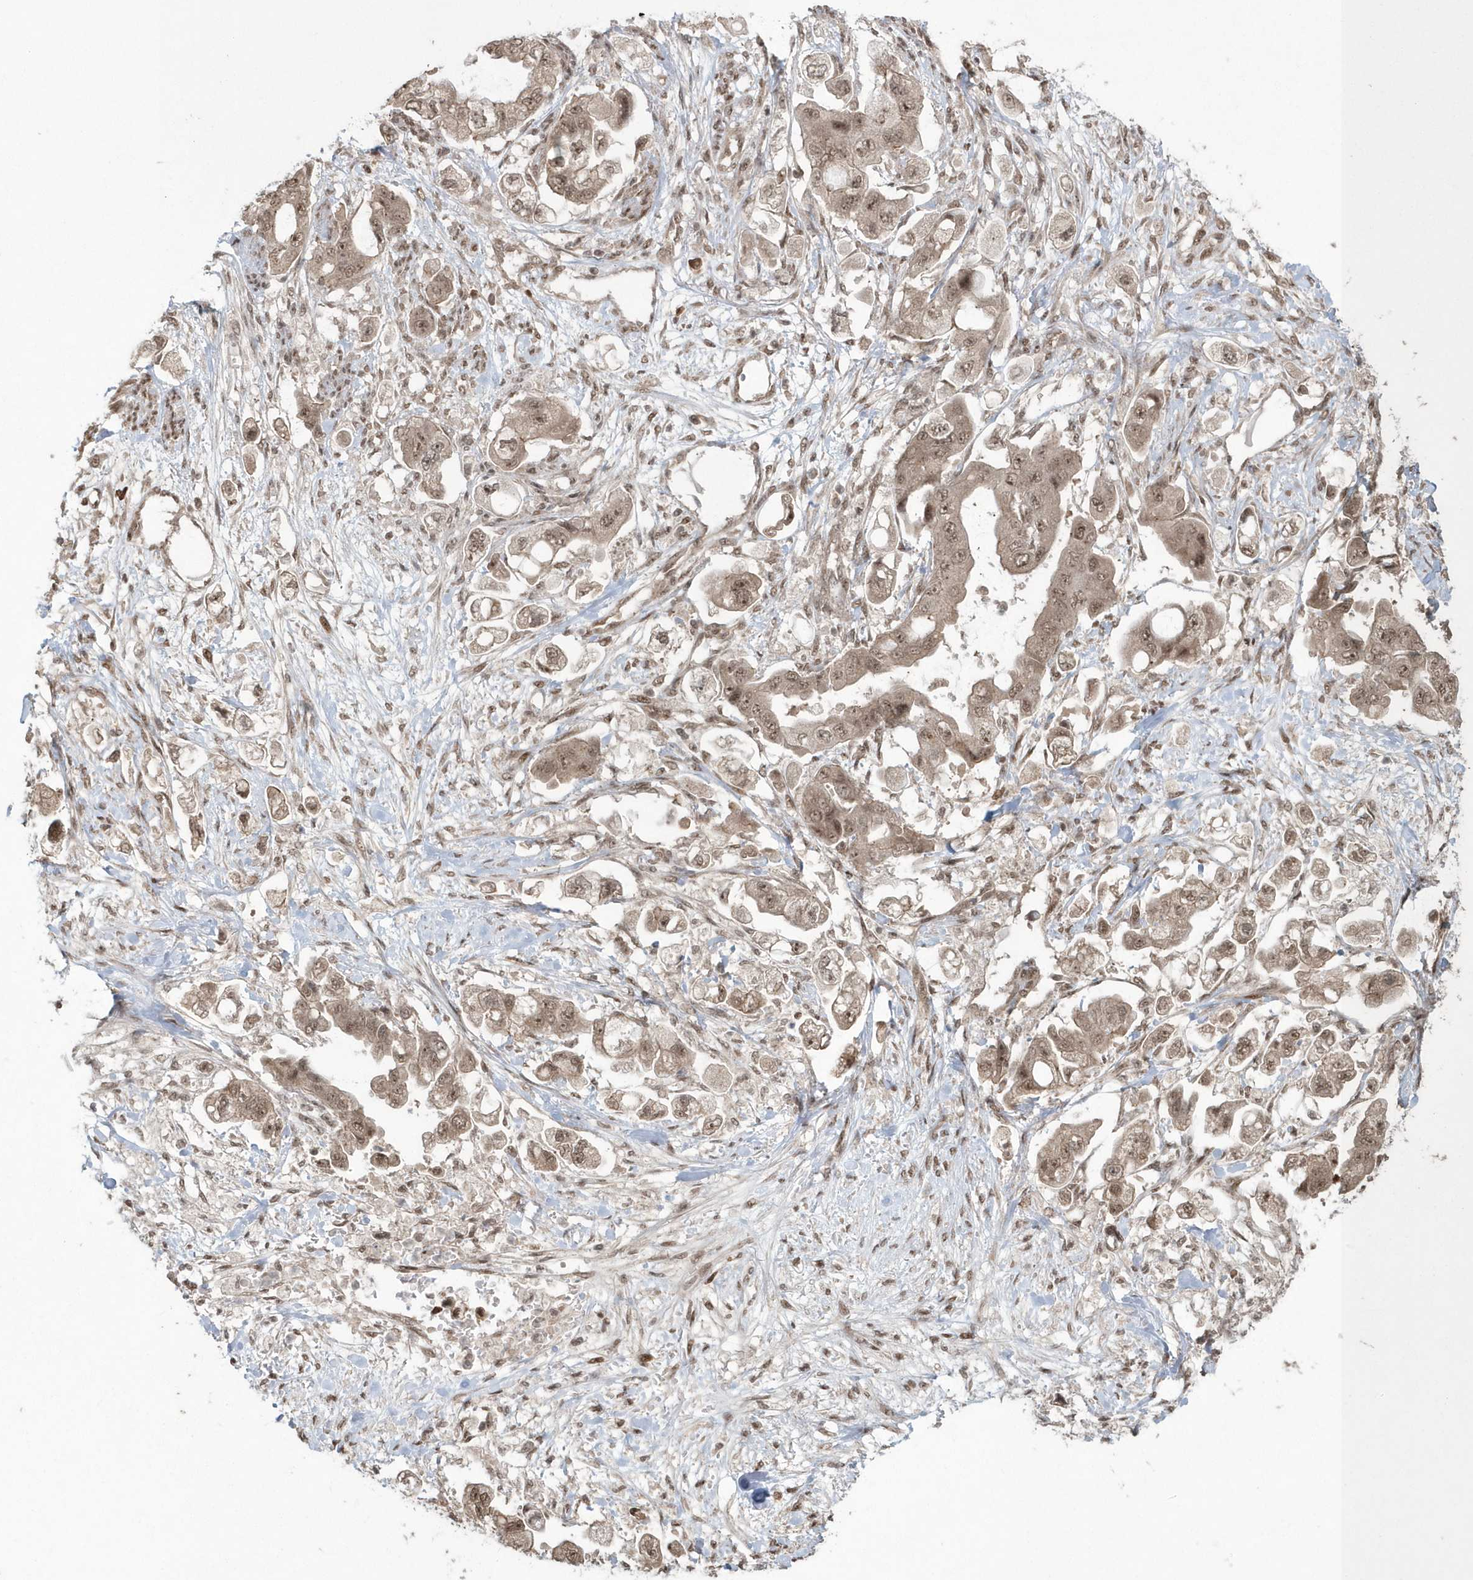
{"staining": {"intensity": "moderate", "quantity": ">75%", "location": "cytoplasmic/membranous,nuclear"}, "tissue": "stomach cancer", "cell_type": "Tumor cells", "image_type": "cancer", "snomed": [{"axis": "morphology", "description": "Adenocarcinoma, NOS"}, {"axis": "topography", "description": "Stomach"}], "caption": "Stomach cancer (adenocarcinoma) stained for a protein displays moderate cytoplasmic/membranous and nuclear positivity in tumor cells. (DAB = brown stain, brightfield microscopy at high magnification).", "gene": "EPB41L4A", "patient": {"sex": "male", "age": 62}}